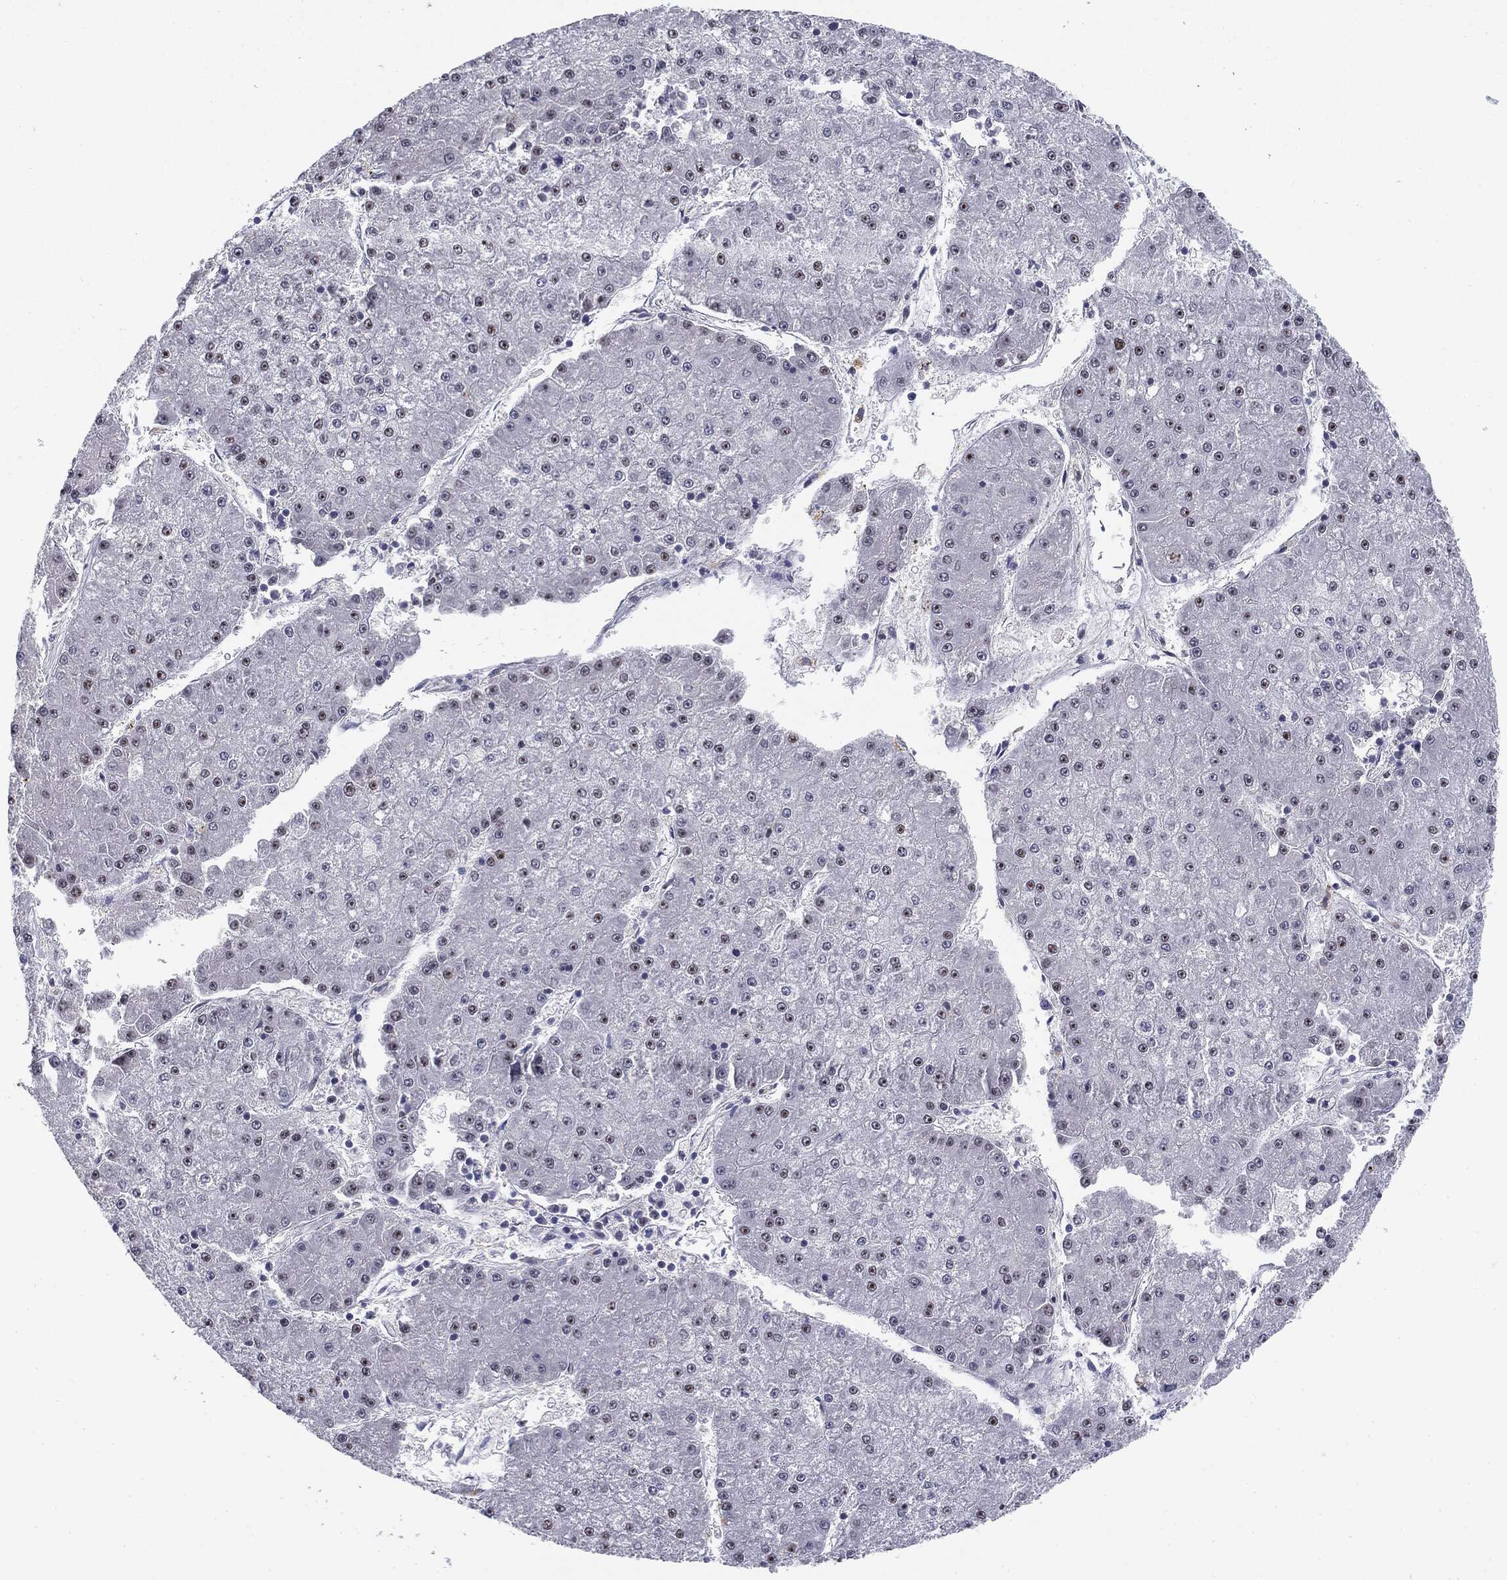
{"staining": {"intensity": "negative", "quantity": "none", "location": "none"}, "tissue": "liver cancer", "cell_type": "Tumor cells", "image_type": "cancer", "snomed": [{"axis": "morphology", "description": "Carcinoma, Hepatocellular, NOS"}, {"axis": "topography", "description": "Liver"}], "caption": "Human liver cancer (hepatocellular carcinoma) stained for a protein using immunohistochemistry (IHC) exhibits no positivity in tumor cells.", "gene": "MDC1", "patient": {"sex": "male", "age": 73}}